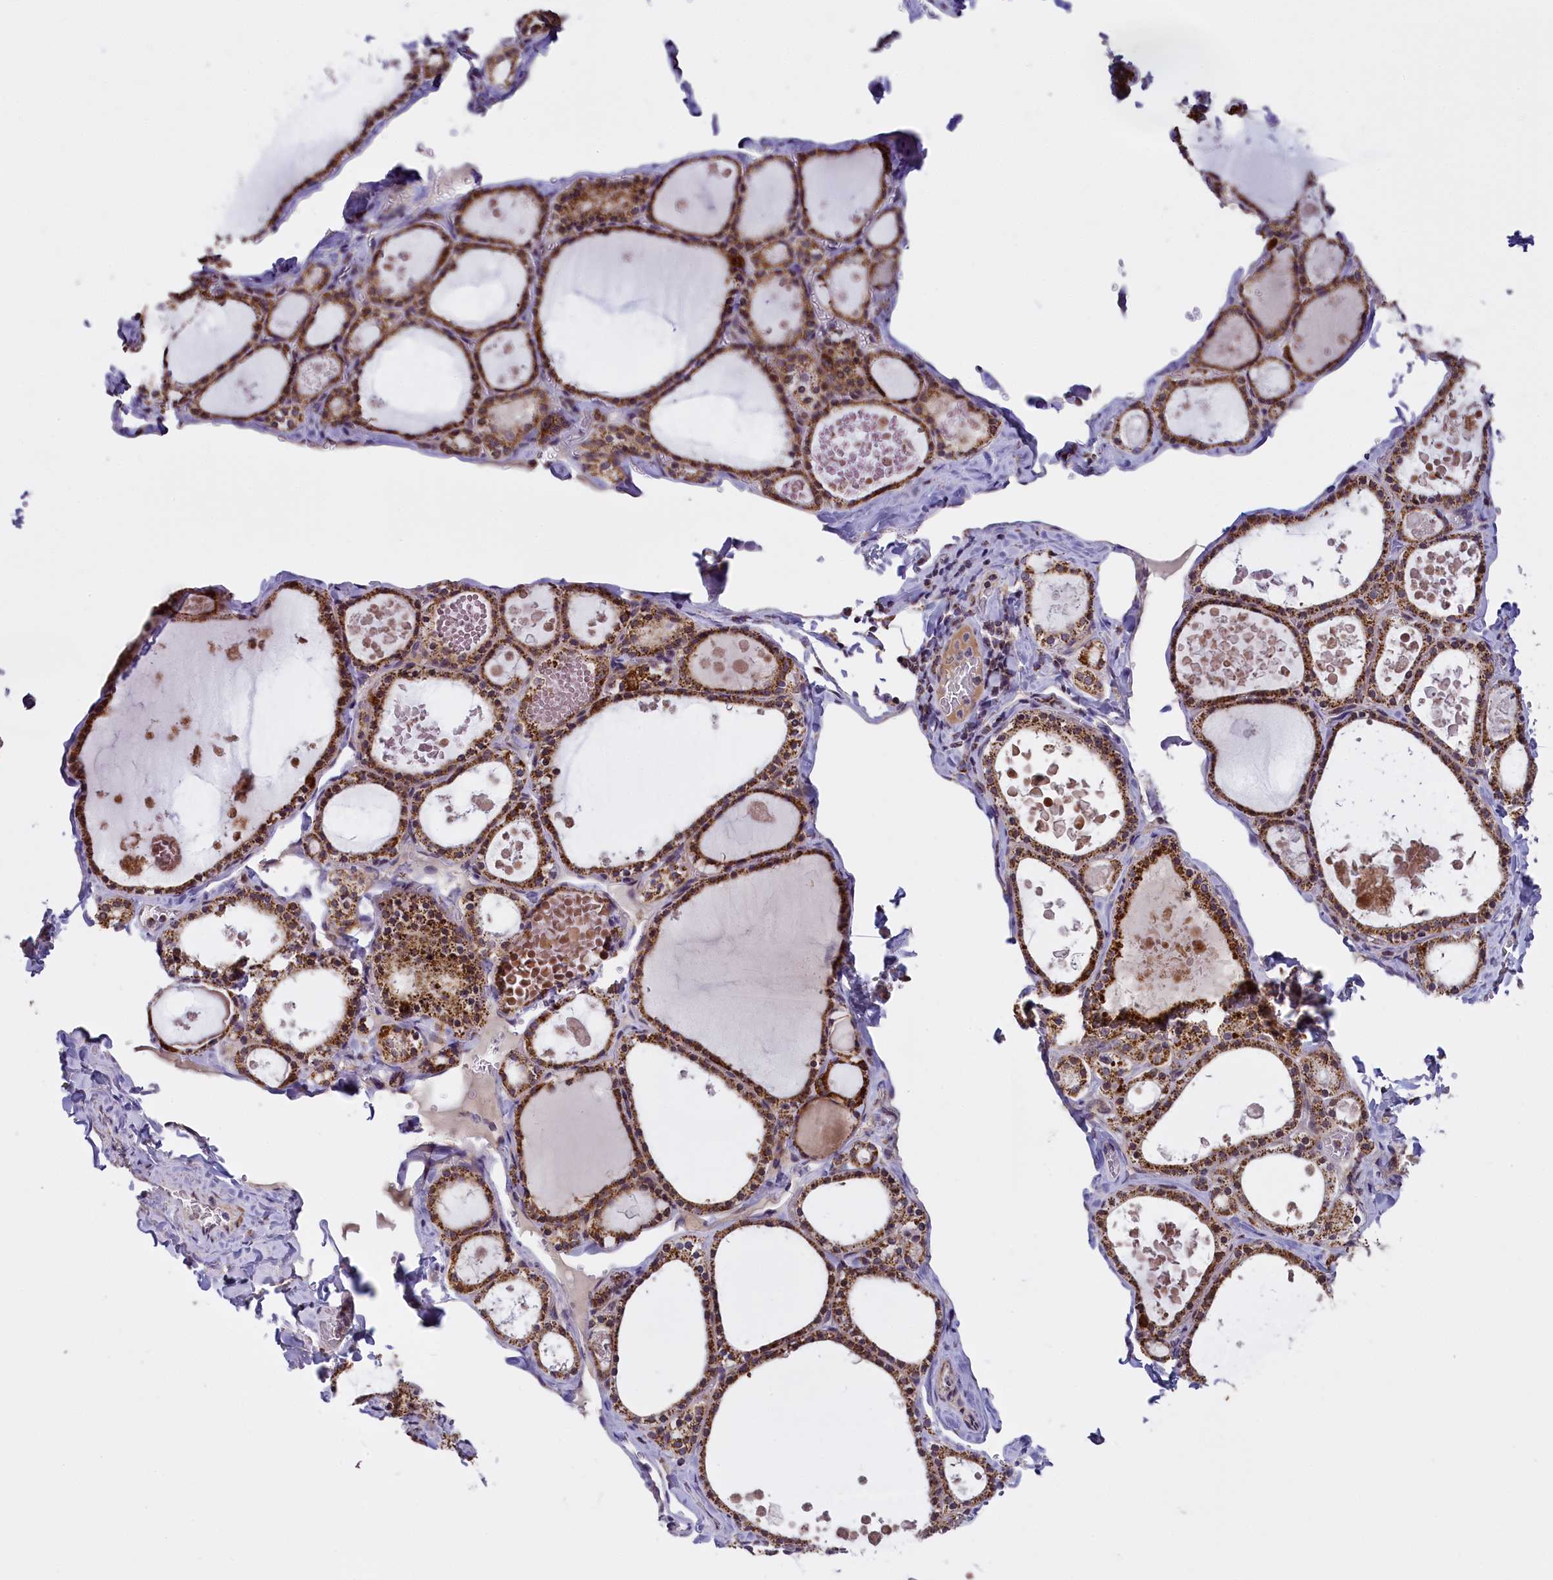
{"staining": {"intensity": "moderate", "quantity": ">75%", "location": "cytoplasmic/membranous"}, "tissue": "thyroid gland", "cell_type": "Glandular cells", "image_type": "normal", "snomed": [{"axis": "morphology", "description": "Normal tissue, NOS"}, {"axis": "topography", "description": "Thyroid gland"}], "caption": "This is a photomicrograph of immunohistochemistry staining of benign thyroid gland, which shows moderate expression in the cytoplasmic/membranous of glandular cells.", "gene": "GLRX5", "patient": {"sex": "male", "age": 56}}